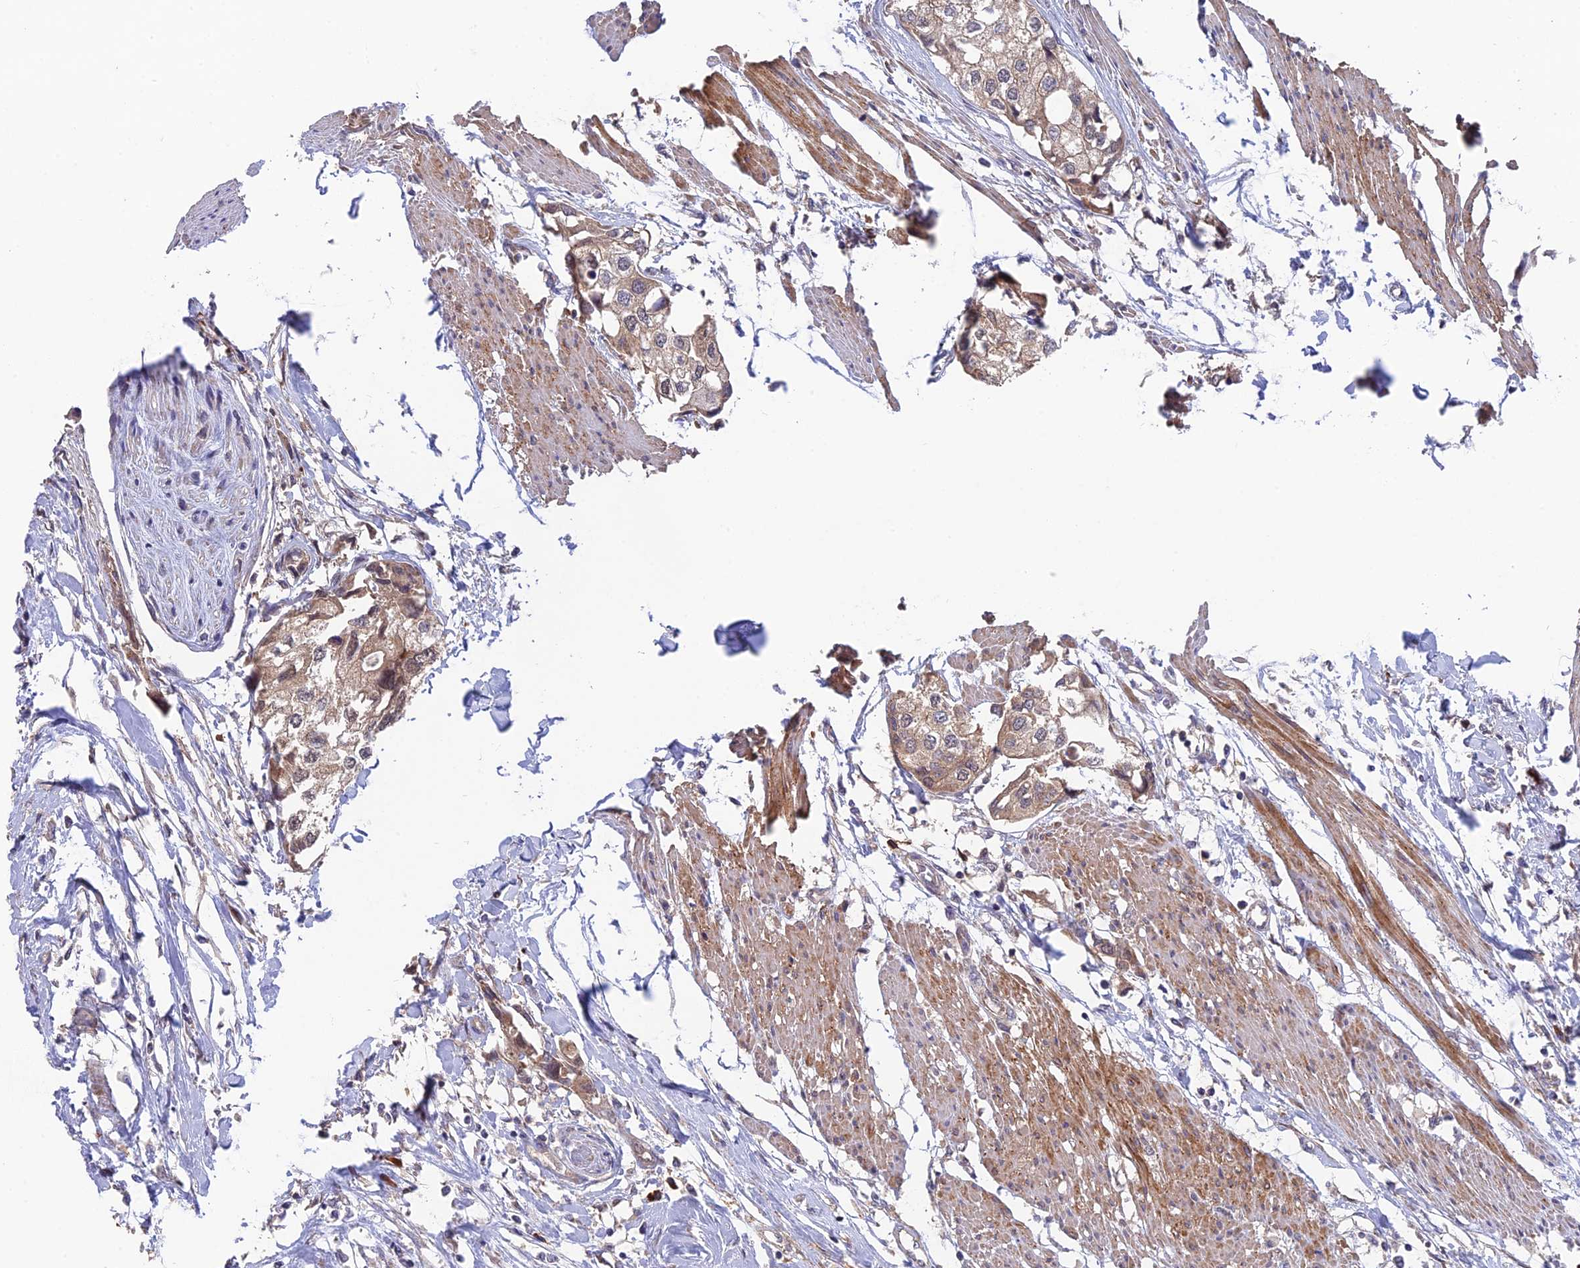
{"staining": {"intensity": "weak", "quantity": "25%-75%", "location": "cytoplasmic/membranous"}, "tissue": "urothelial cancer", "cell_type": "Tumor cells", "image_type": "cancer", "snomed": [{"axis": "morphology", "description": "Urothelial carcinoma, High grade"}, {"axis": "topography", "description": "Urinary bladder"}], "caption": "Human urothelial cancer stained with a brown dye displays weak cytoplasmic/membranous positive positivity in approximately 25%-75% of tumor cells.", "gene": "UROS", "patient": {"sex": "male", "age": 64}}